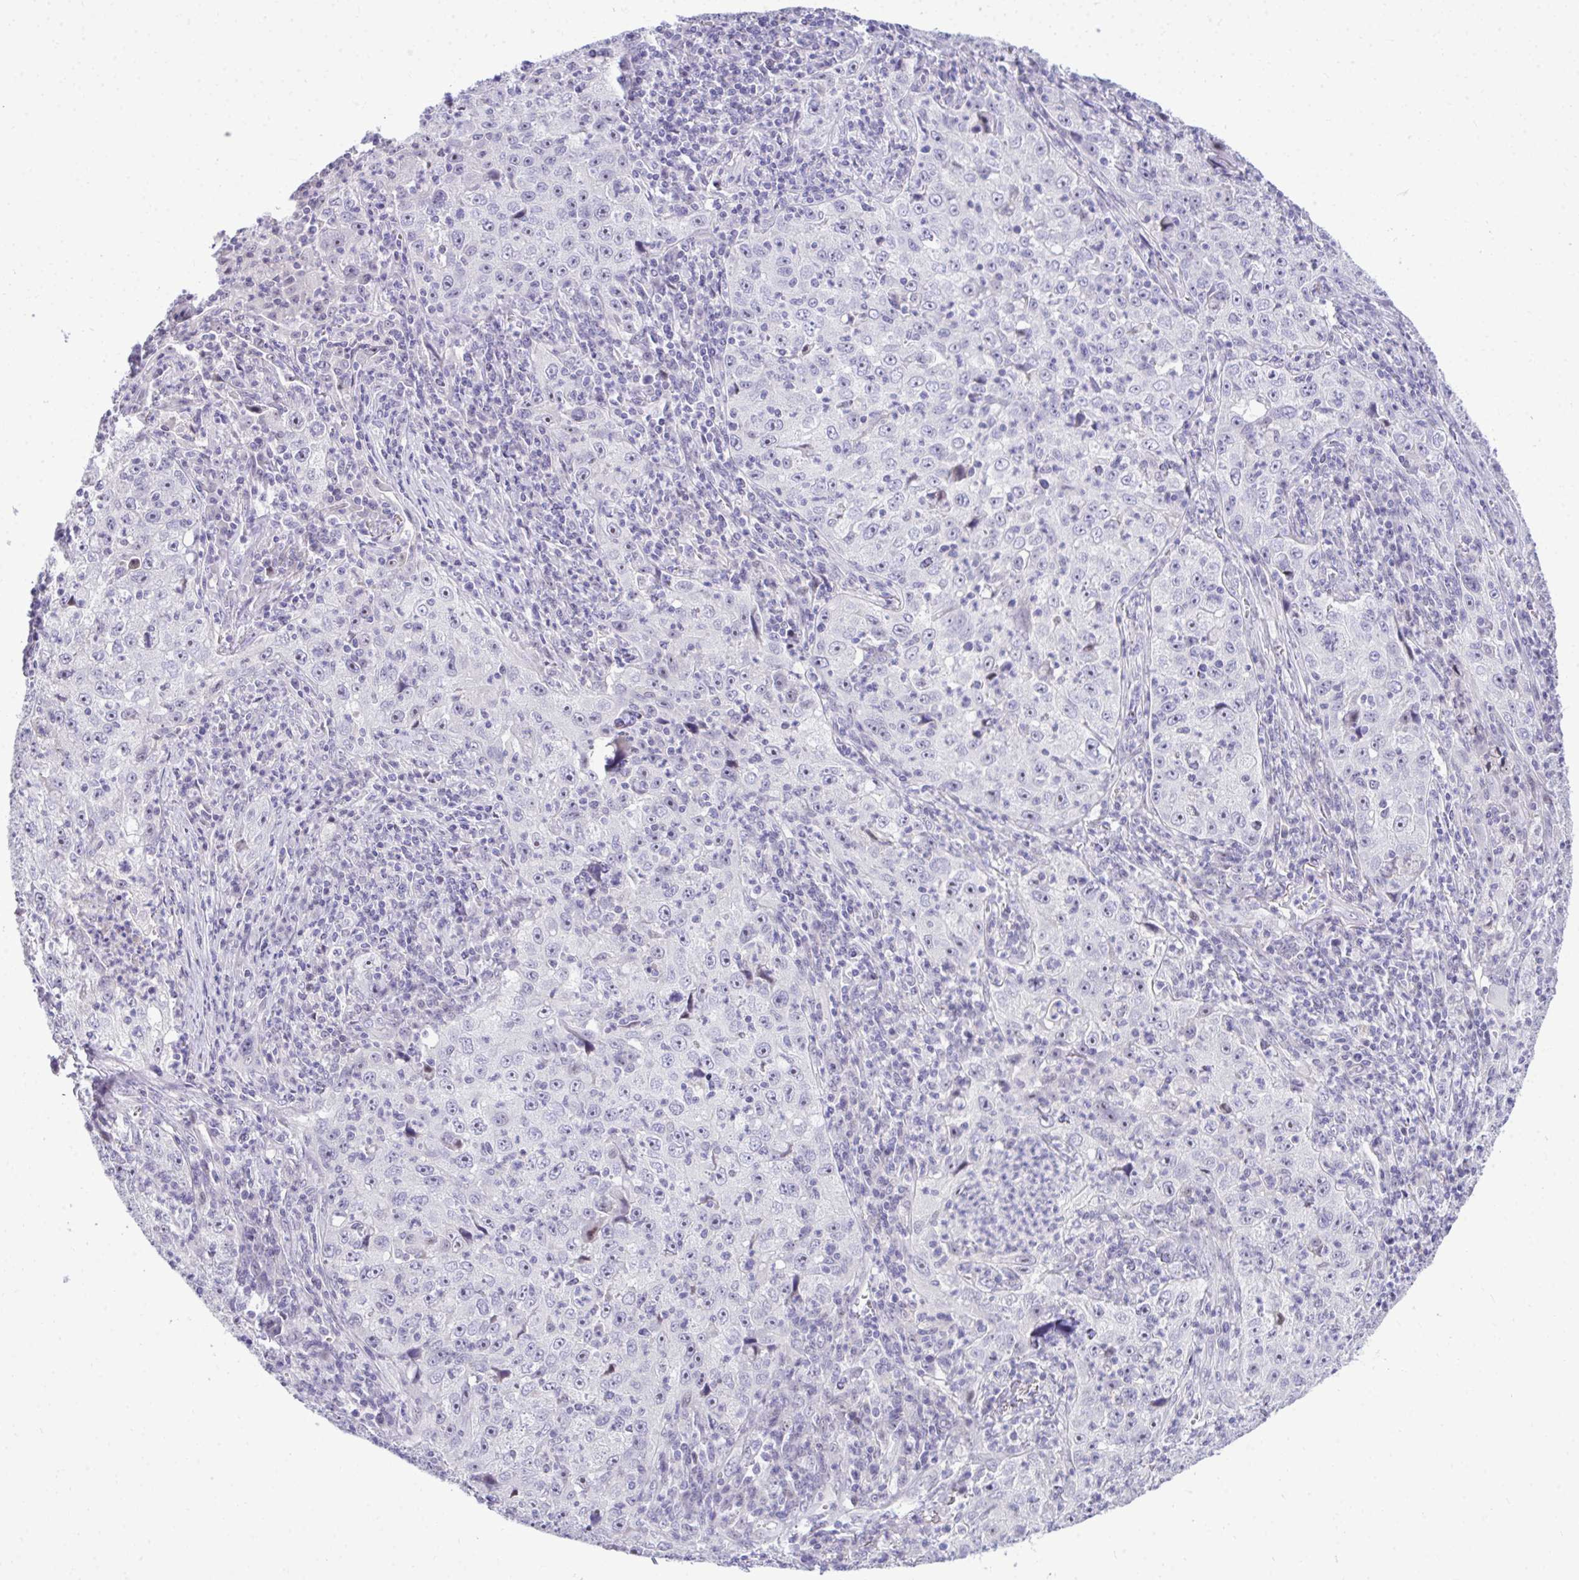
{"staining": {"intensity": "negative", "quantity": "none", "location": "none"}, "tissue": "lung cancer", "cell_type": "Tumor cells", "image_type": "cancer", "snomed": [{"axis": "morphology", "description": "Squamous cell carcinoma, NOS"}, {"axis": "topography", "description": "Lung"}], "caption": "The photomicrograph shows no staining of tumor cells in lung squamous cell carcinoma.", "gene": "EID3", "patient": {"sex": "male", "age": 71}}